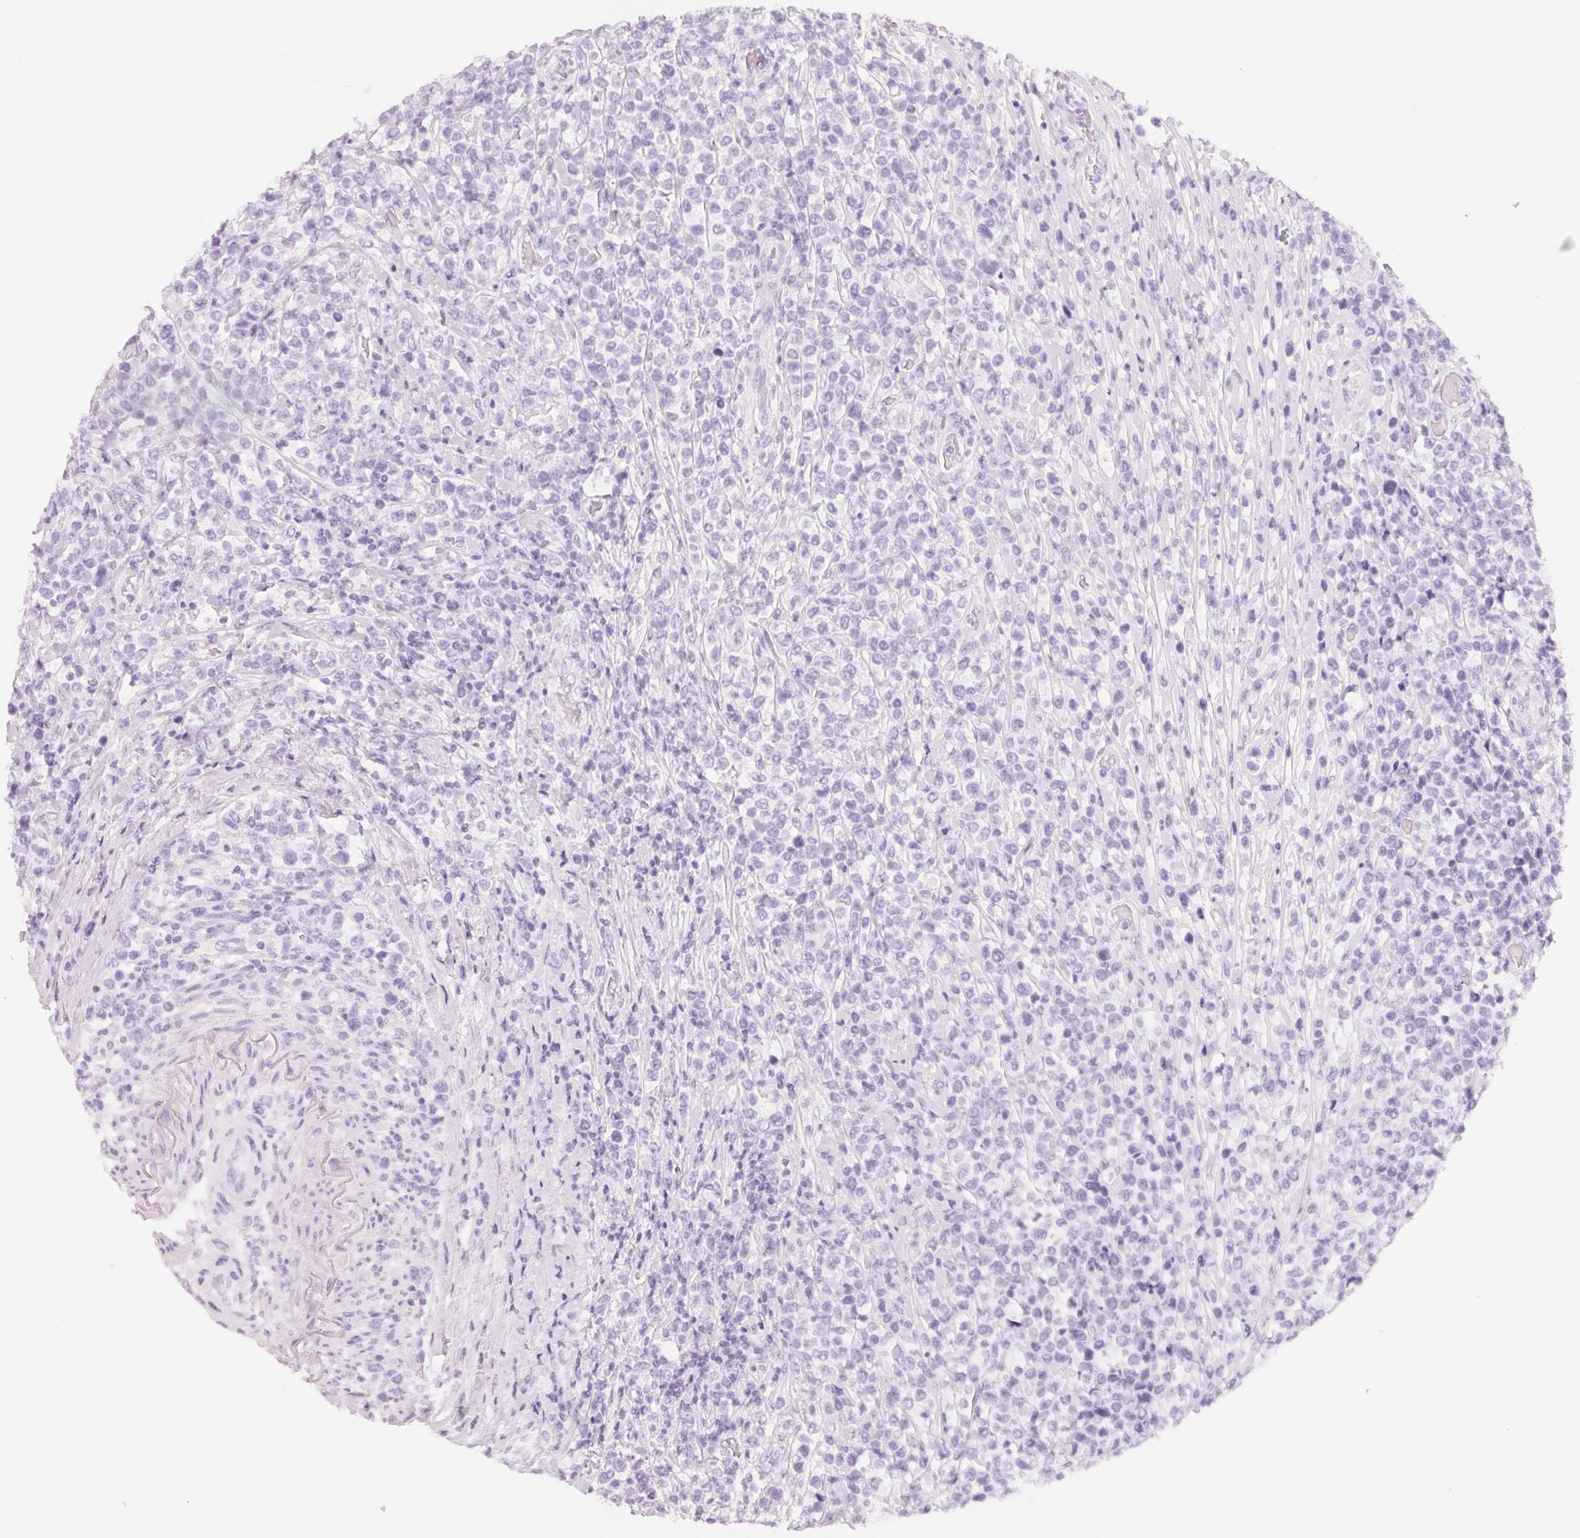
{"staining": {"intensity": "negative", "quantity": "none", "location": "none"}, "tissue": "lymphoma", "cell_type": "Tumor cells", "image_type": "cancer", "snomed": [{"axis": "morphology", "description": "Malignant lymphoma, non-Hodgkin's type, High grade"}, {"axis": "topography", "description": "Soft tissue"}], "caption": "IHC image of neoplastic tissue: lymphoma stained with DAB (3,3'-diaminobenzidine) demonstrates no significant protein positivity in tumor cells.", "gene": "CFHR2", "patient": {"sex": "female", "age": 56}}